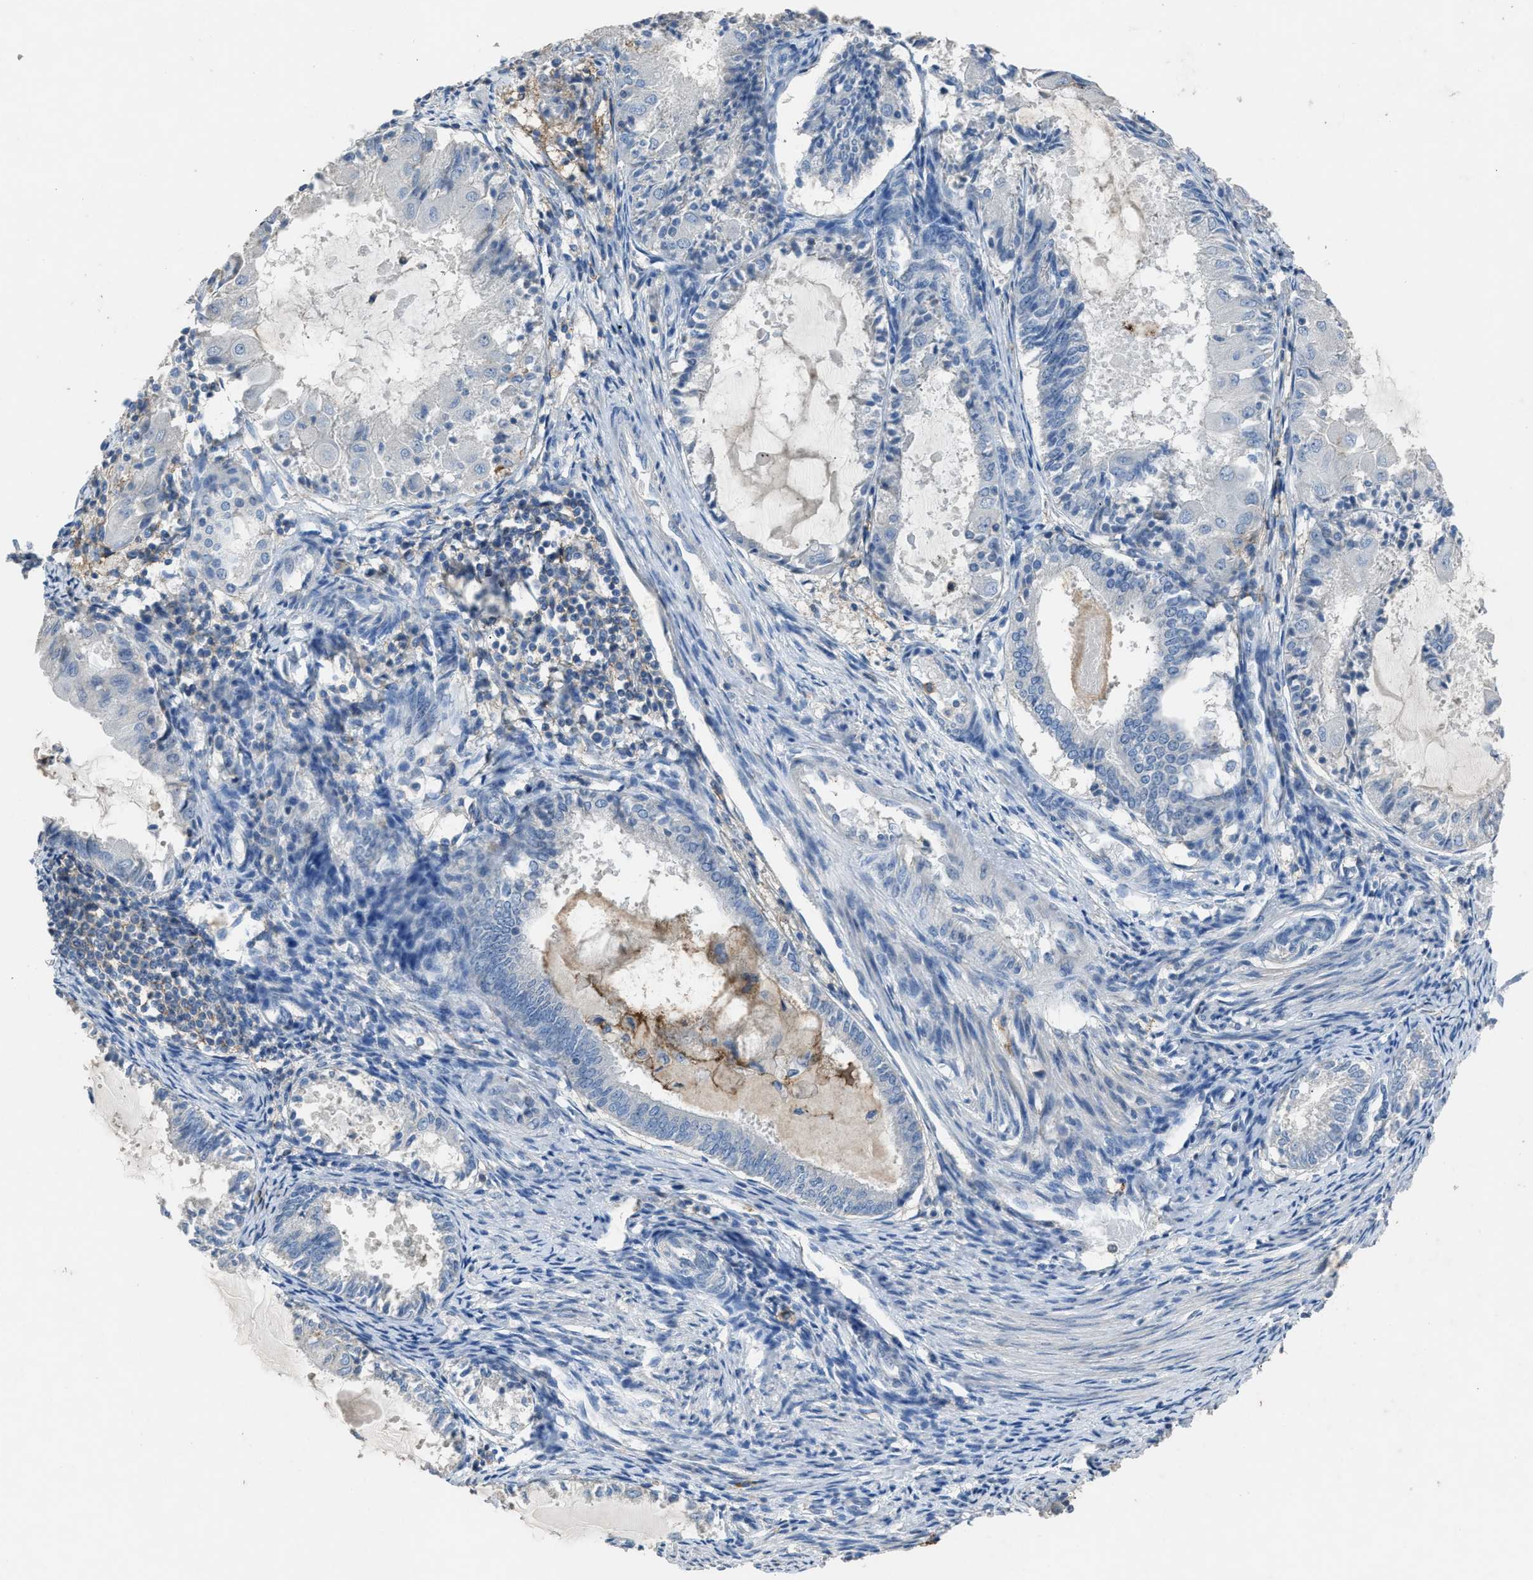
{"staining": {"intensity": "negative", "quantity": "none", "location": "none"}, "tissue": "endometrial cancer", "cell_type": "Tumor cells", "image_type": "cancer", "snomed": [{"axis": "morphology", "description": "Adenocarcinoma, NOS"}, {"axis": "topography", "description": "Endometrium"}], "caption": "This is a micrograph of immunohistochemistry staining of endometrial cancer (adenocarcinoma), which shows no positivity in tumor cells.", "gene": "OR51E1", "patient": {"sex": "female", "age": 81}}